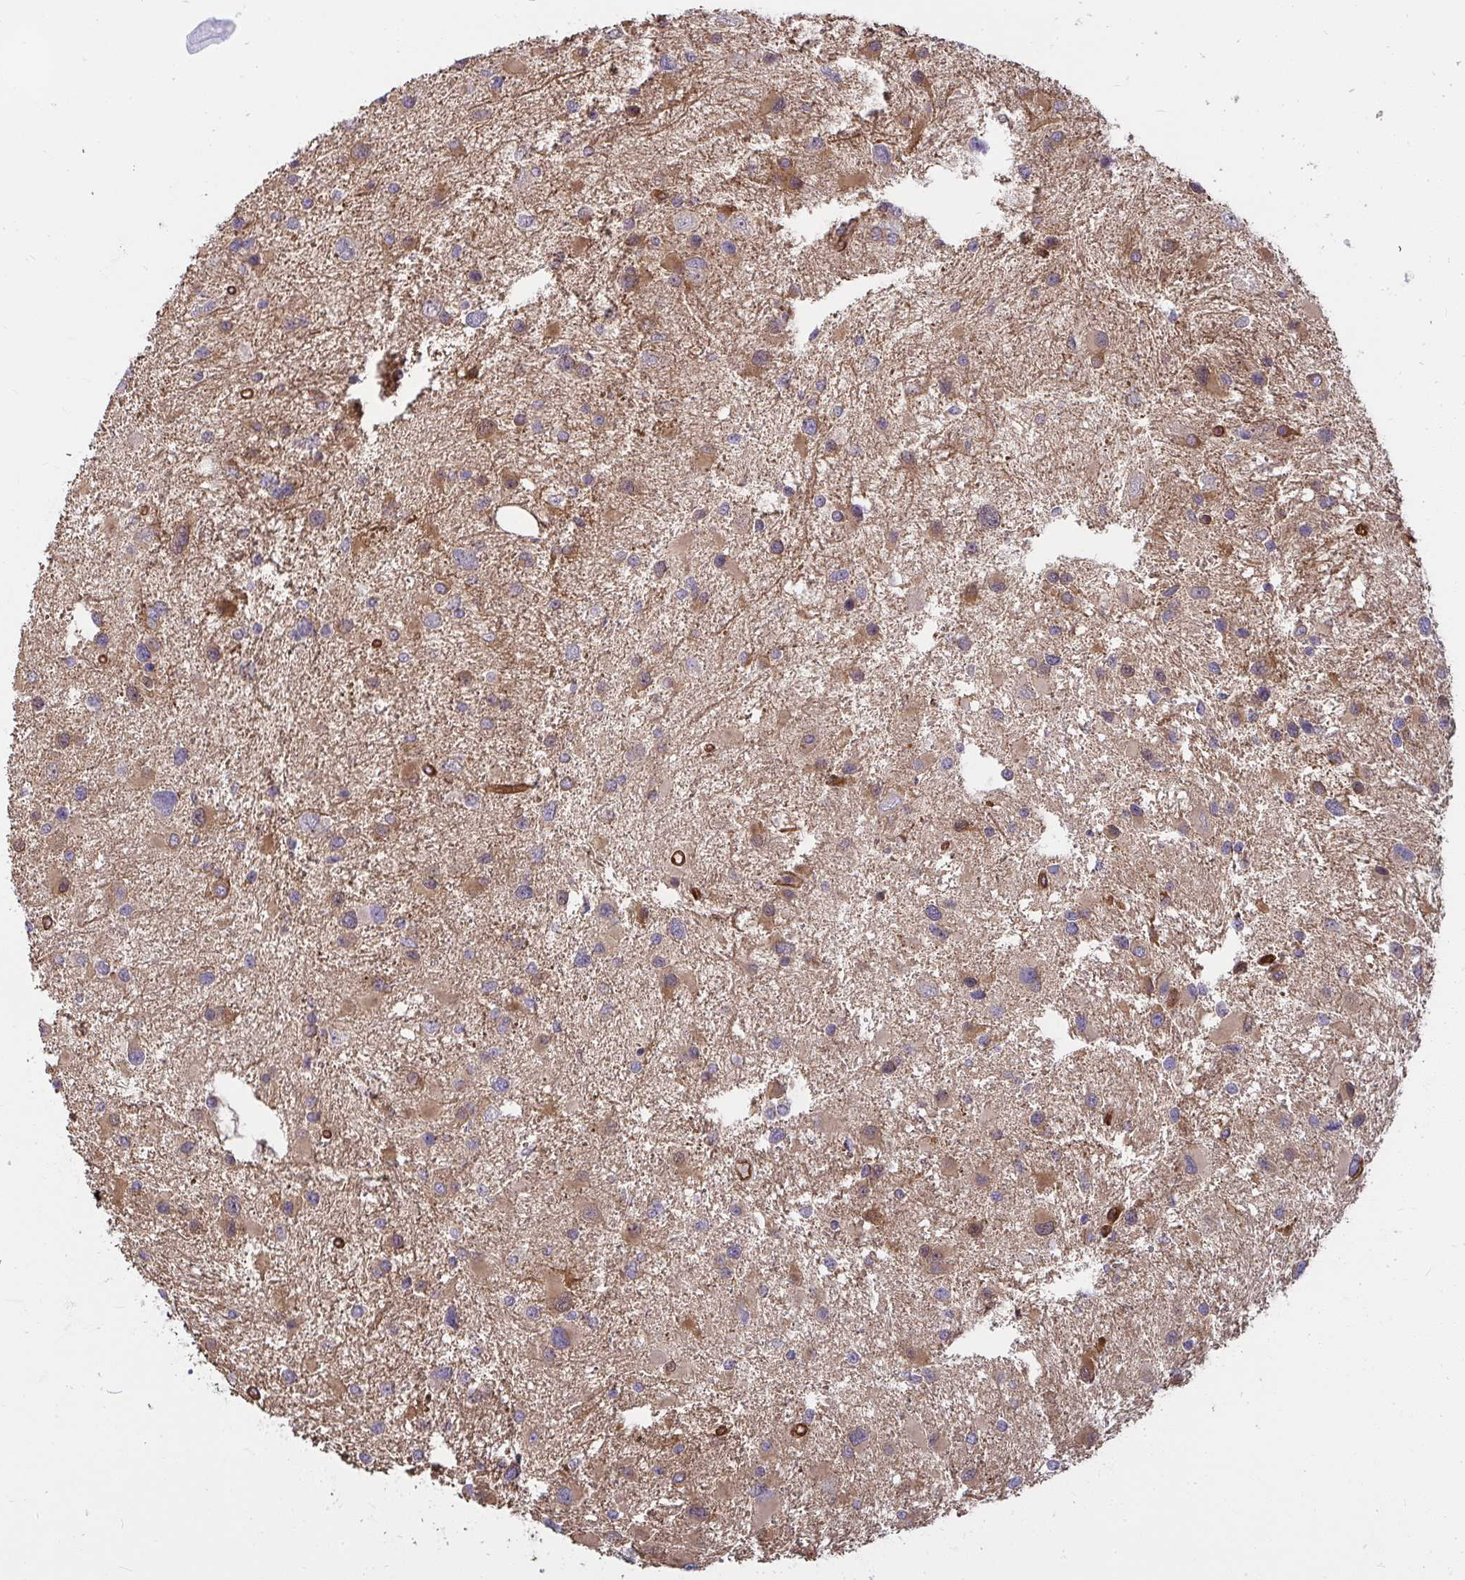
{"staining": {"intensity": "moderate", "quantity": "25%-75%", "location": "cytoplasmic/membranous"}, "tissue": "glioma", "cell_type": "Tumor cells", "image_type": "cancer", "snomed": [{"axis": "morphology", "description": "Glioma, malignant, Low grade"}, {"axis": "topography", "description": "Brain"}], "caption": "An IHC histopathology image of tumor tissue is shown. Protein staining in brown labels moderate cytoplasmic/membranous positivity in malignant glioma (low-grade) within tumor cells. (DAB IHC with brightfield microscopy, high magnification).", "gene": "IFIT3", "patient": {"sex": "female", "age": 32}}